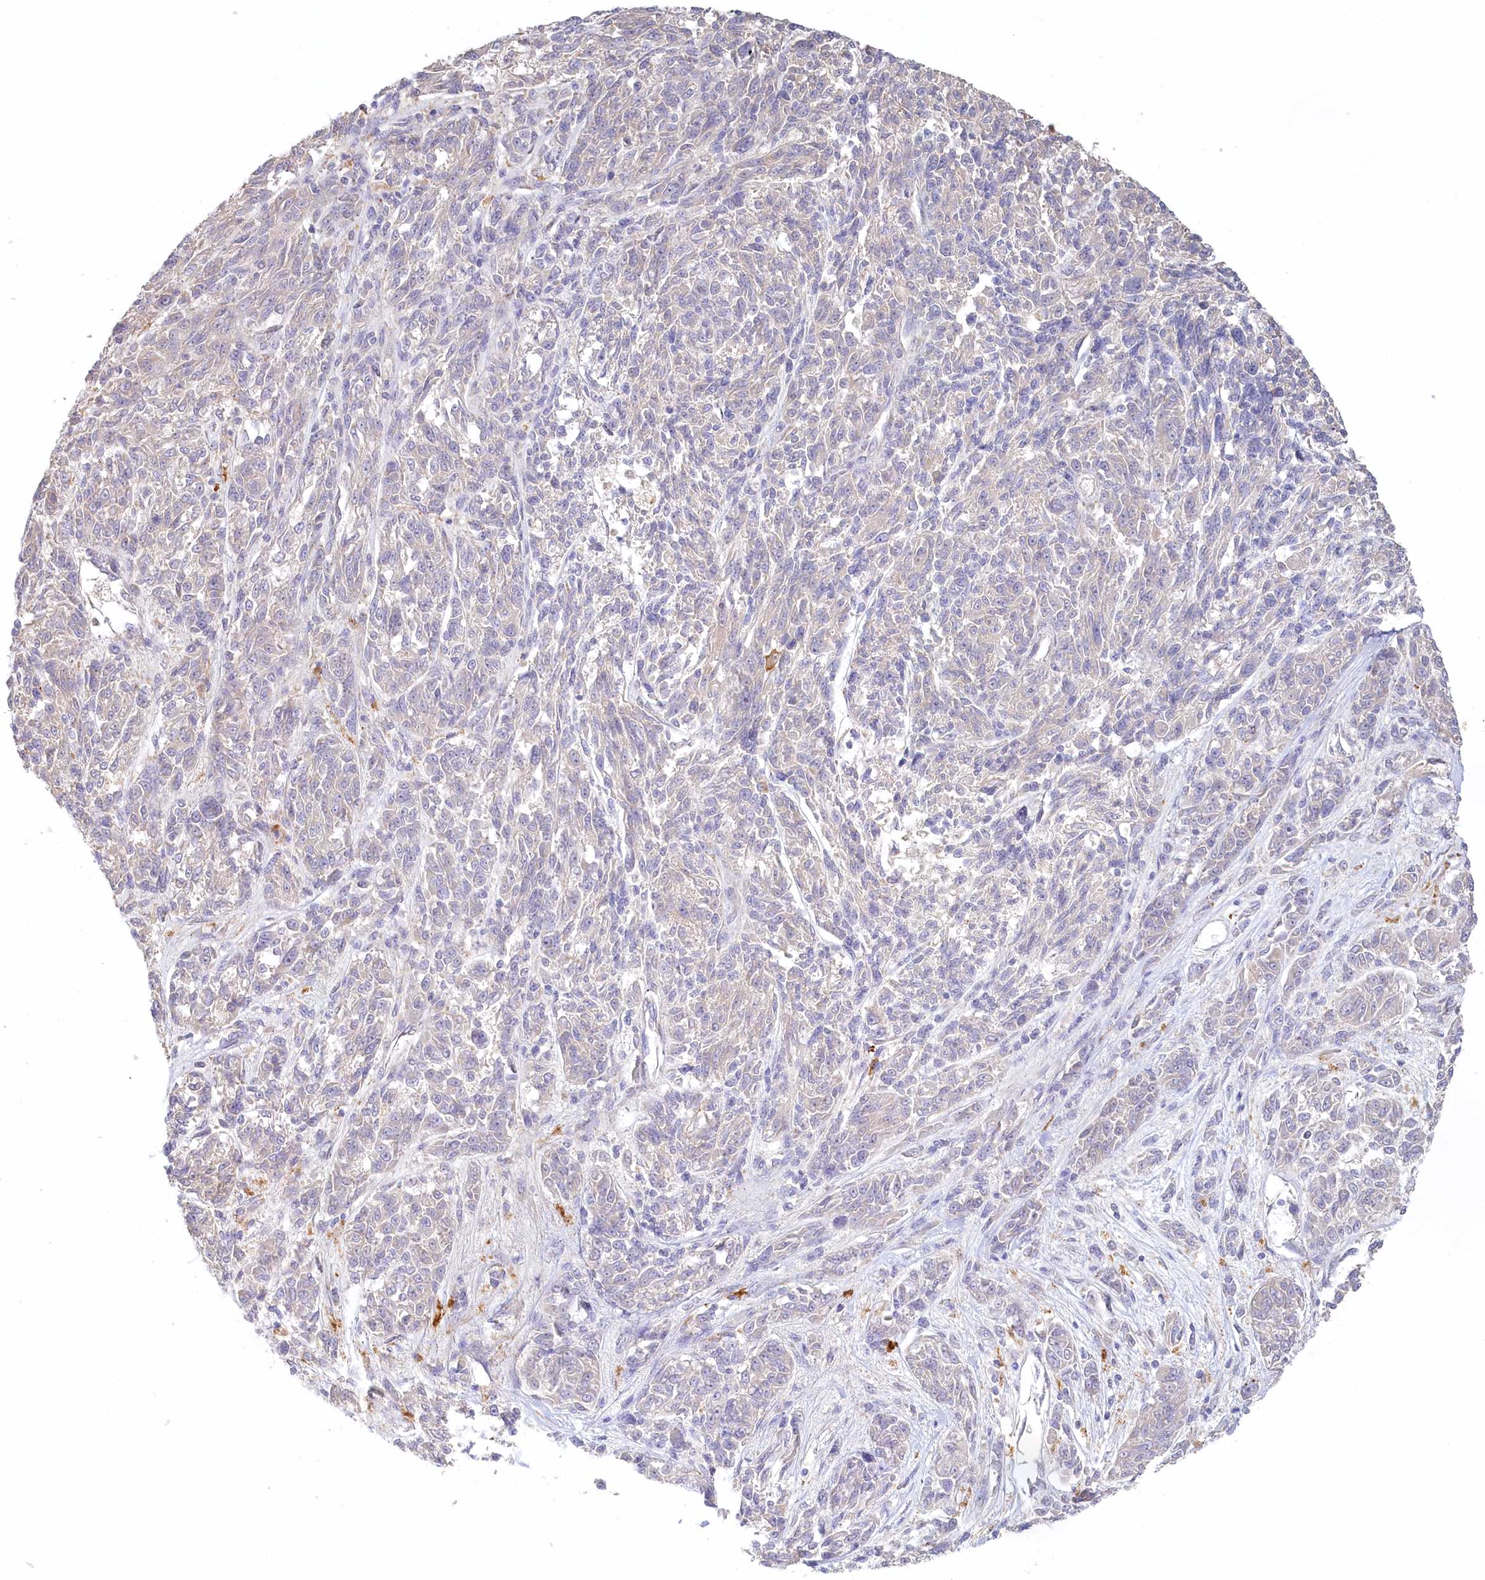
{"staining": {"intensity": "negative", "quantity": "none", "location": "none"}, "tissue": "melanoma", "cell_type": "Tumor cells", "image_type": "cancer", "snomed": [{"axis": "morphology", "description": "Malignant melanoma, NOS"}, {"axis": "topography", "description": "Skin"}], "caption": "Immunohistochemistry (IHC) of malignant melanoma shows no positivity in tumor cells. (IHC, brightfield microscopy, high magnification).", "gene": "VSIG1", "patient": {"sex": "male", "age": 53}}